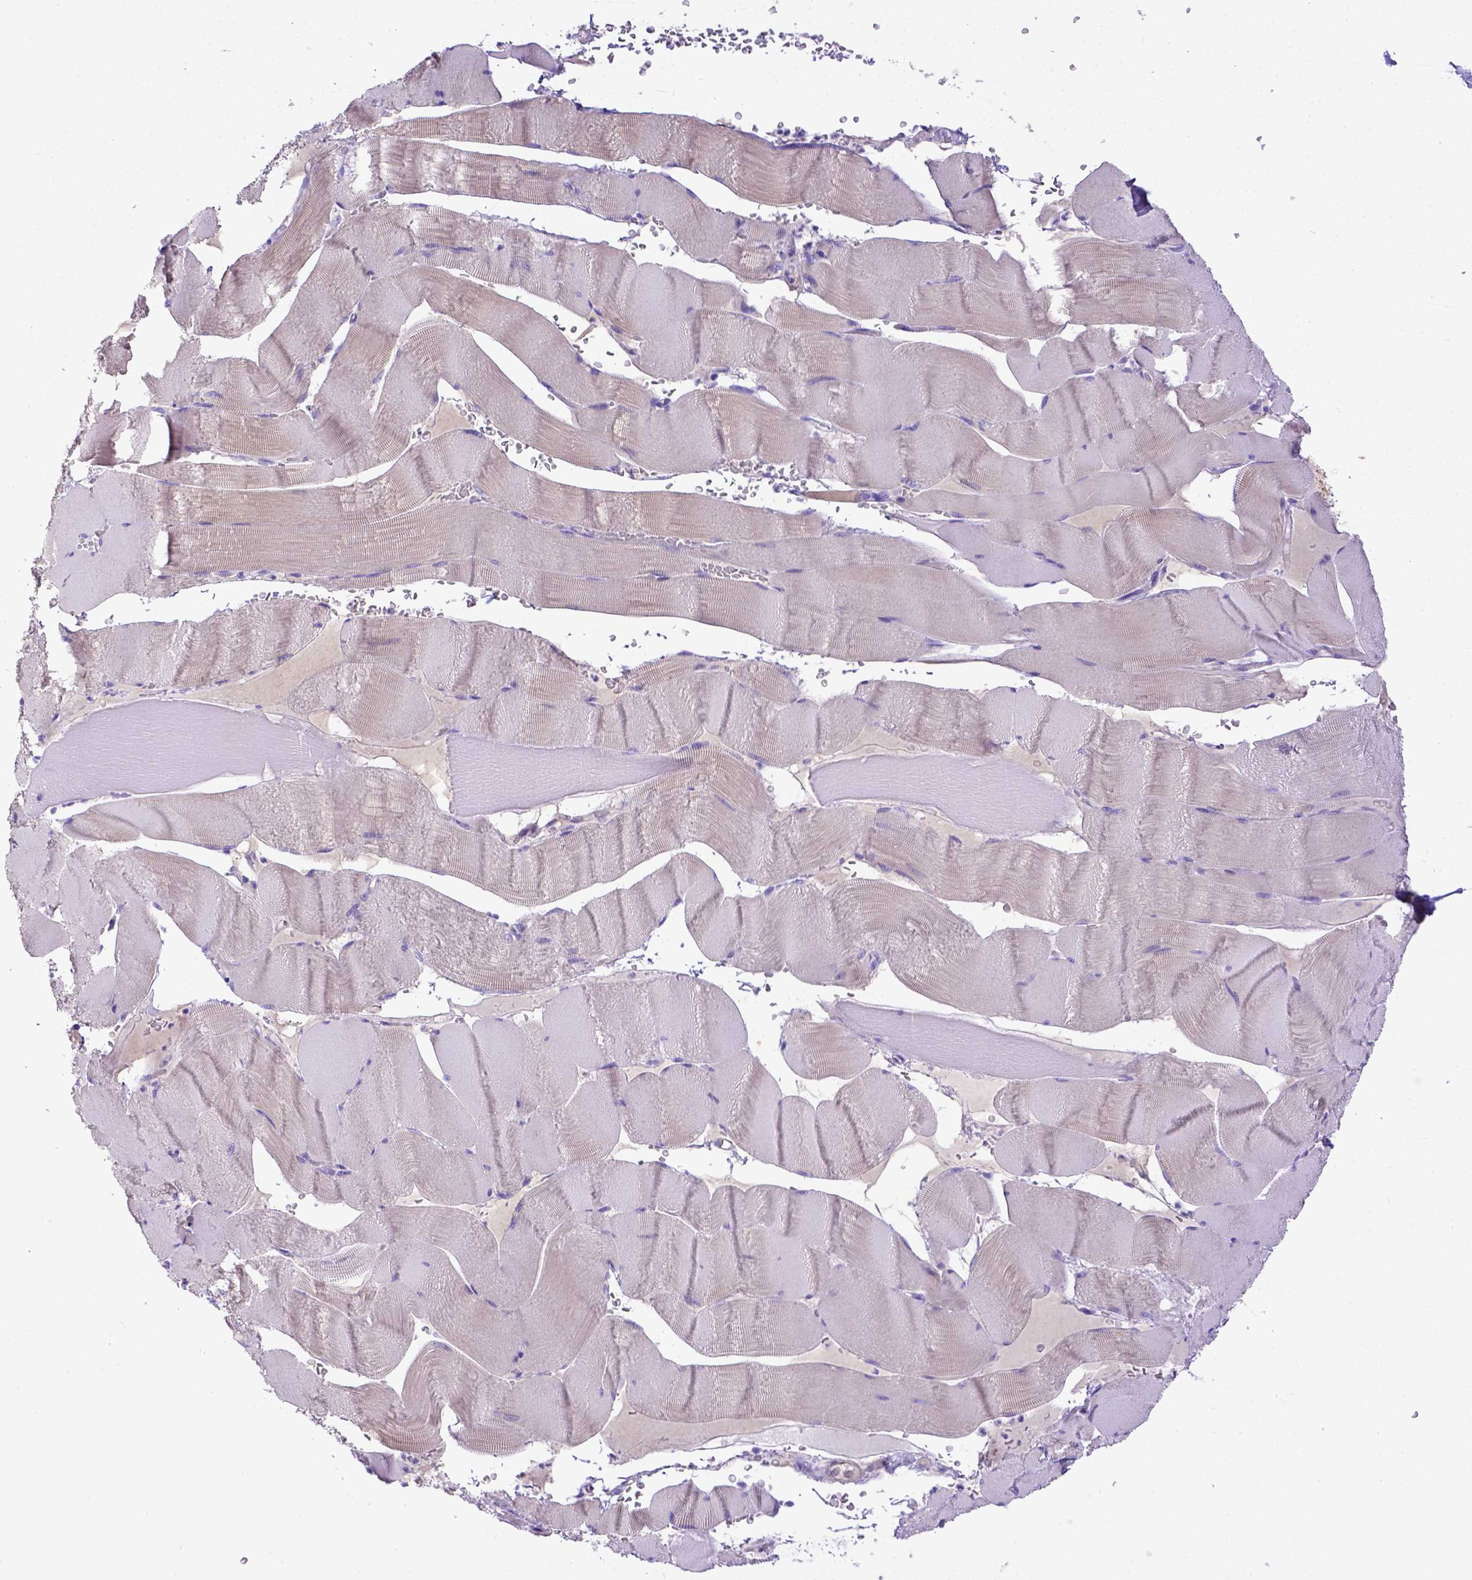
{"staining": {"intensity": "negative", "quantity": "none", "location": "none"}, "tissue": "skeletal muscle", "cell_type": "Myocytes", "image_type": "normal", "snomed": [{"axis": "morphology", "description": "Normal tissue, NOS"}, {"axis": "topography", "description": "Skeletal muscle"}], "caption": "Immunohistochemical staining of unremarkable skeletal muscle reveals no significant expression in myocytes. (DAB immunohistochemistry with hematoxylin counter stain).", "gene": "LRRC18", "patient": {"sex": "male", "age": 56}}